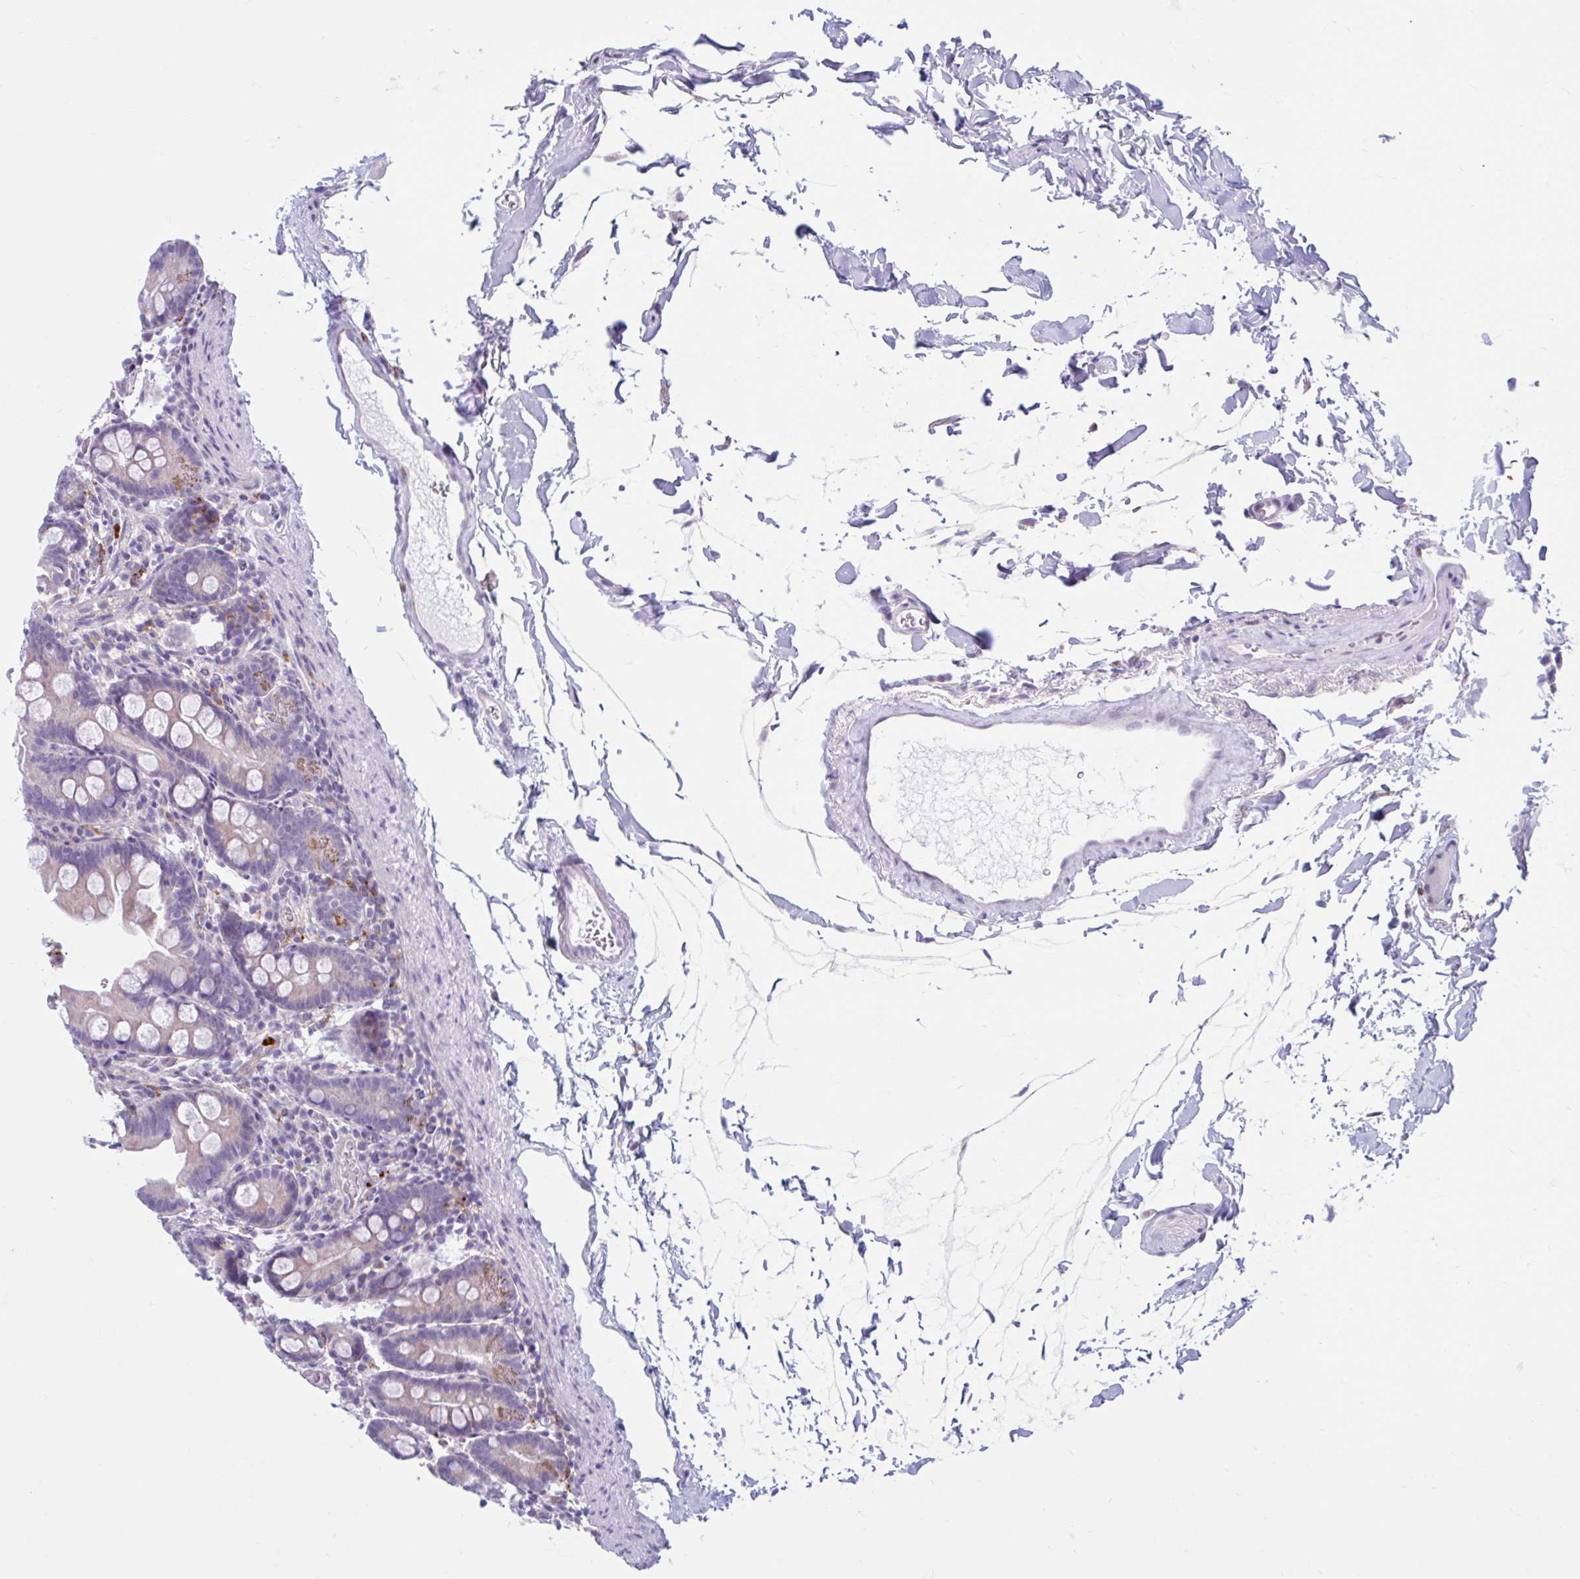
{"staining": {"intensity": "weak", "quantity": "<25%", "location": "cytoplasmic/membranous"}, "tissue": "small intestine", "cell_type": "Glandular cells", "image_type": "normal", "snomed": [{"axis": "morphology", "description": "Normal tissue, NOS"}, {"axis": "topography", "description": "Small intestine"}], "caption": "High power microscopy micrograph of an IHC micrograph of benign small intestine, revealing no significant positivity in glandular cells. Nuclei are stained in blue.", "gene": "CEP120", "patient": {"sex": "female", "age": 68}}